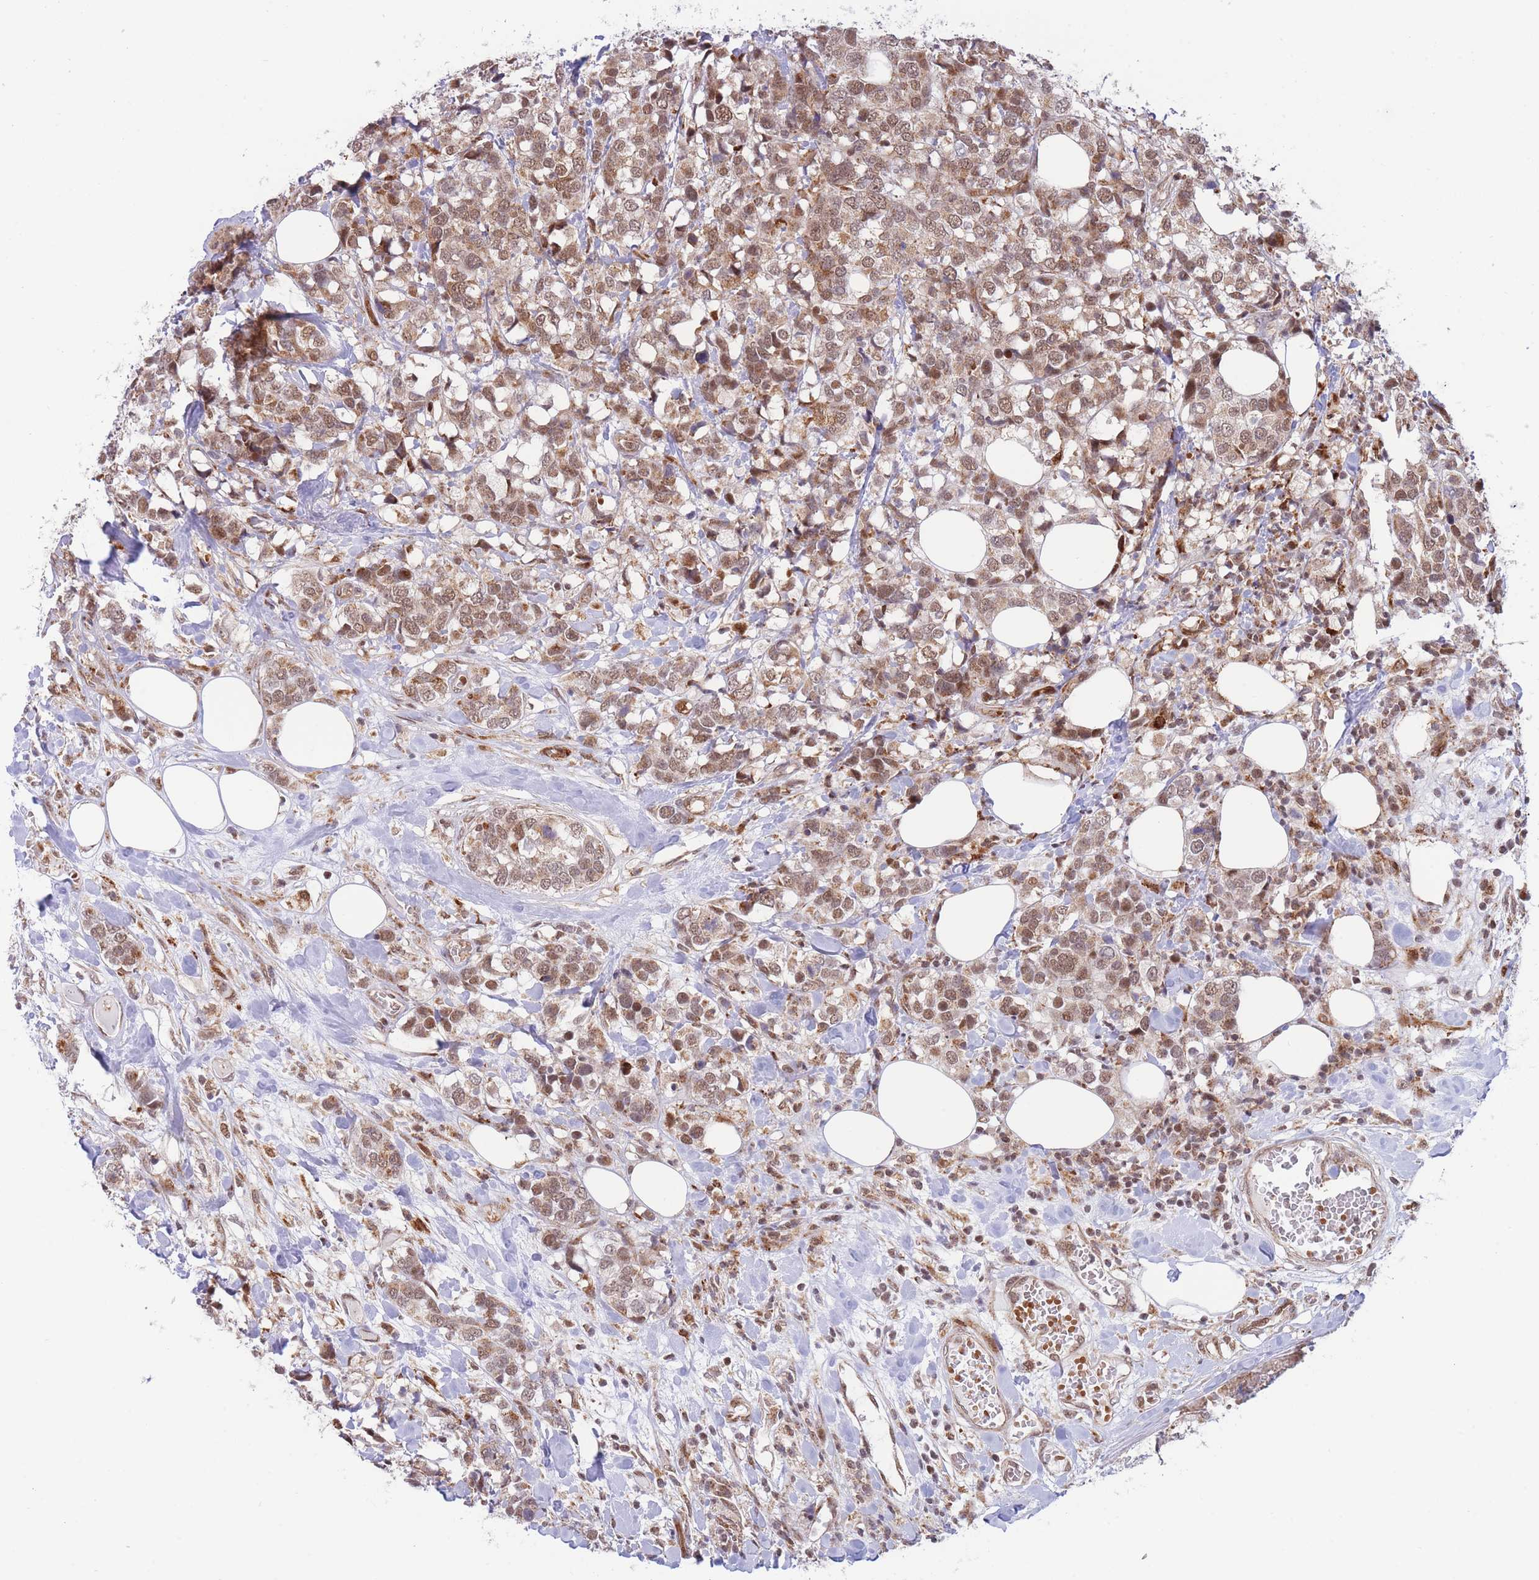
{"staining": {"intensity": "moderate", "quantity": ">75%", "location": "nuclear"}, "tissue": "breast cancer", "cell_type": "Tumor cells", "image_type": "cancer", "snomed": [{"axis": "morphology", "description": "Lobular carcinoma"}, {"axis": "topography", "description": "Breast"}], "caption": "About >75% of tumor cells in human breast cancer reveal moderate nuclear protein positivity as visualized by brown immunohistochemical staining.", "gene": "BOD1L1", "patient": {"sex": "female", "age": 59}}